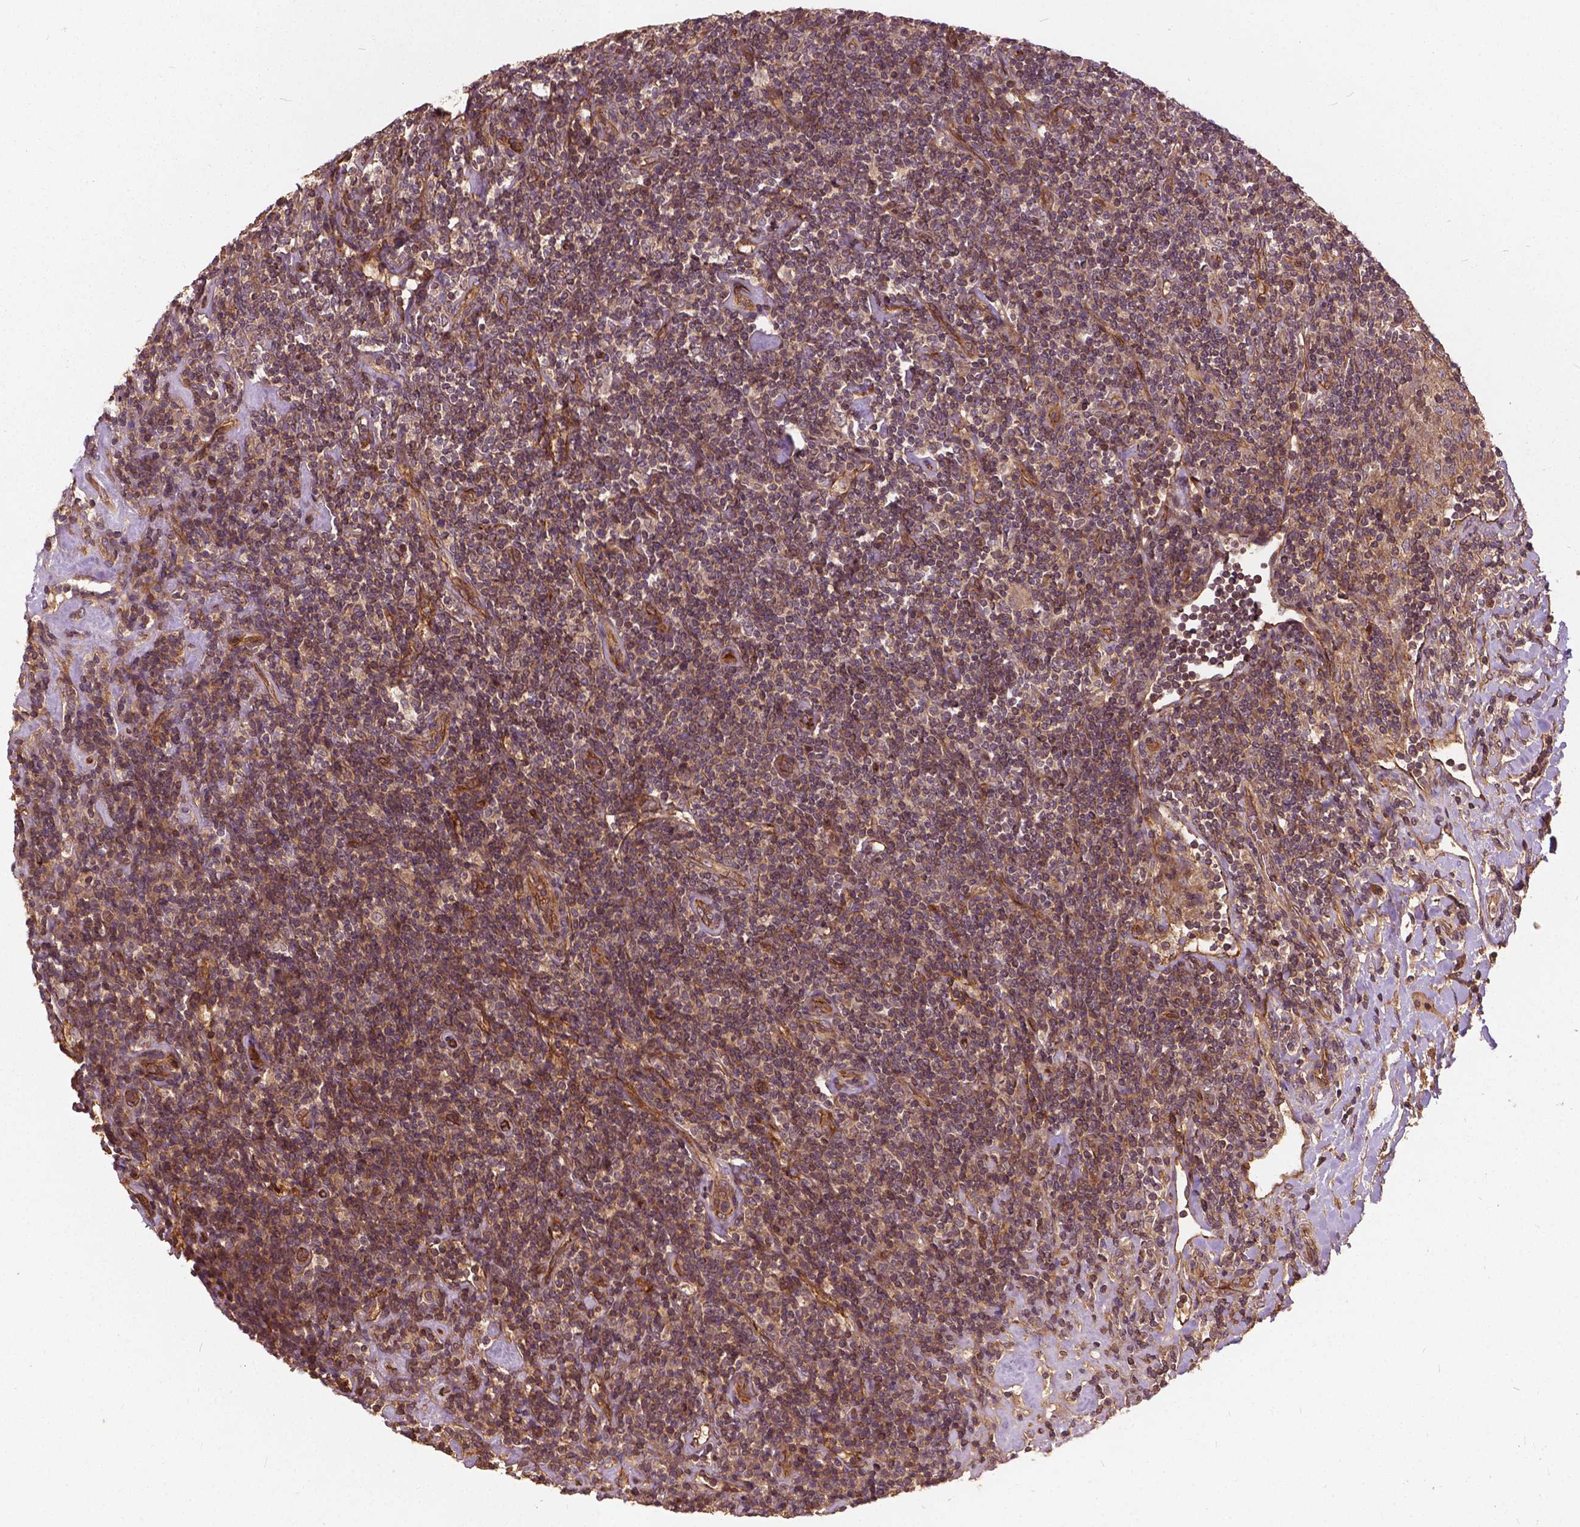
{"staining": {"intensity": "negative", "quantity": "none", "location": "none"}, "tissue": "lymphoma", "cell_type": "Tumor cells", "image_type": "cancer", "snomed": [{"axis": "morphology", "description": "Hodgkin's disease, NOS"}, {"axis": "topography", "description": "Lymph node"}], "caption": "High power microscopy image of an immunohistochemistry (IHC) micrograph of Hodgkin's disease, revealing no significant expression in tumor cells. (Stains: DAB immunohistochemistry (IHC) with hematoxylin counter stain, Microscopy: brightfield microscopy at high magnification).", "gene": "UBXN2A", "patient": {"sex": "male", "age": 40}}